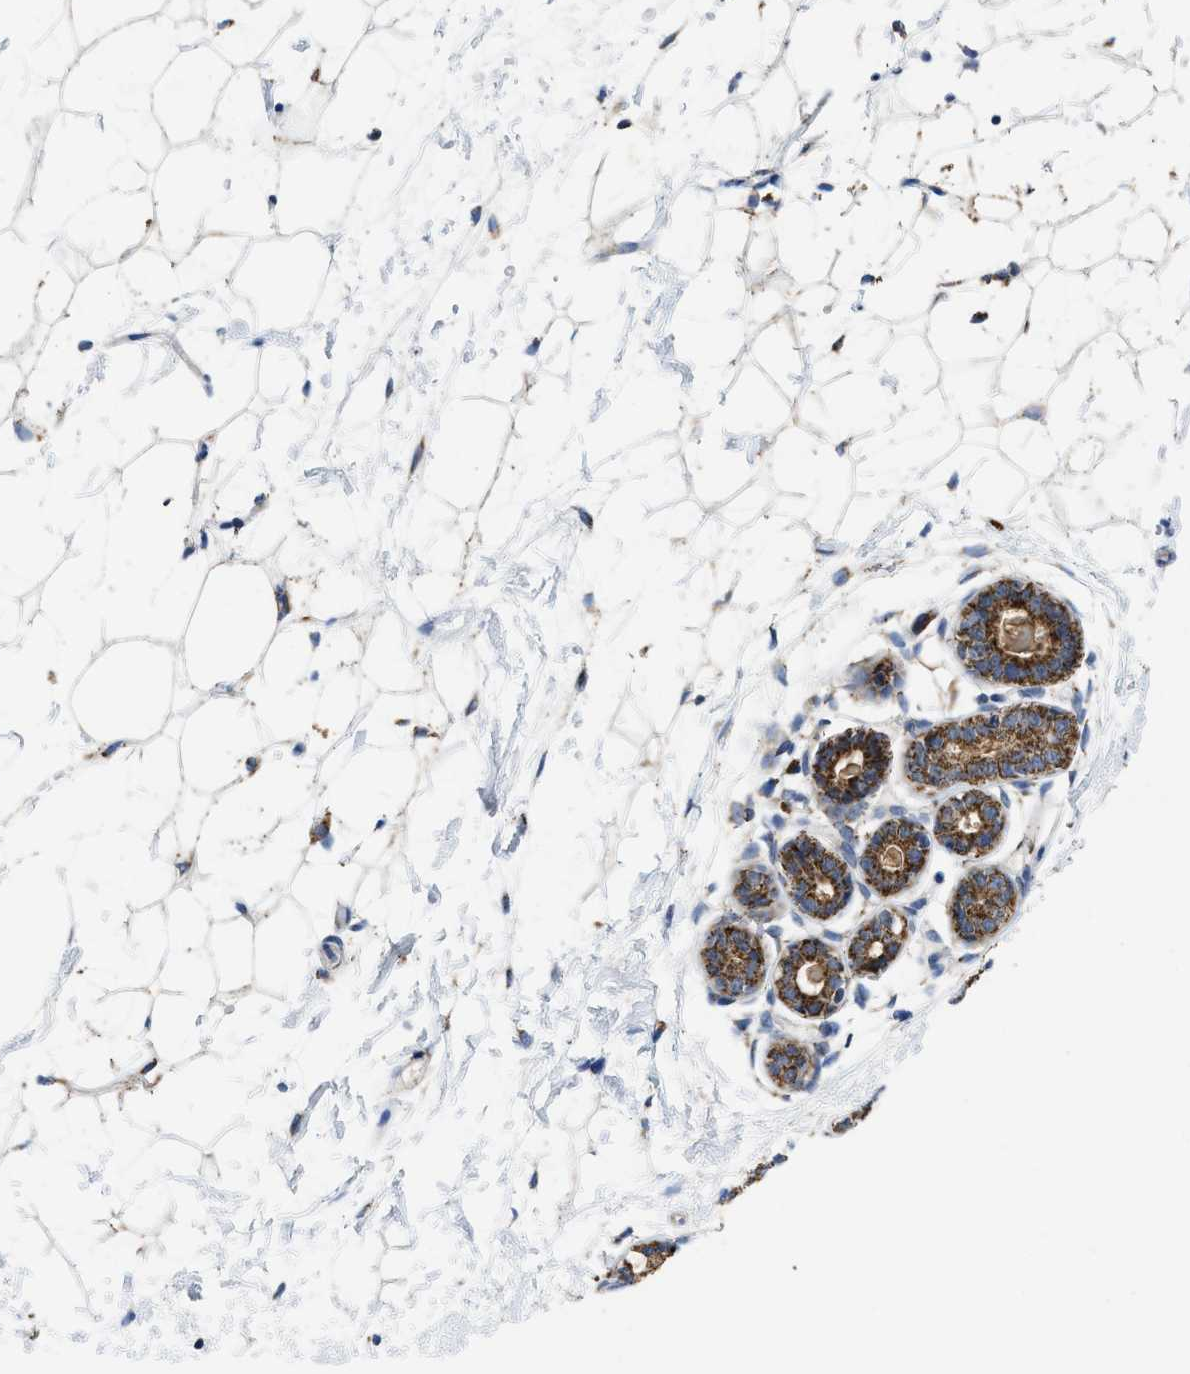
{"staining": {"intensity": "moderate", "quantity": "25%-75%", "location": "cytoplasmic/membranous"}, "tissue": "breast", "cell_type": "Adipocytes", "image_type": "normal", "snomed": [{"axis": "morphology", "description": "Normal tissue, NOS"}, {"axis": "topography", "description": "Breast"}], "caption": "Moderate cytoplasmic/membranous positivity is seen in about 25%-75% of adipocytes in normal breast. (Stains: DAB in brown, nuclei in blue, Microscopy: brightfield microscopy at high magnification).", "gene": "GATD3", "patient": {"sex": "female", "age": 22}}